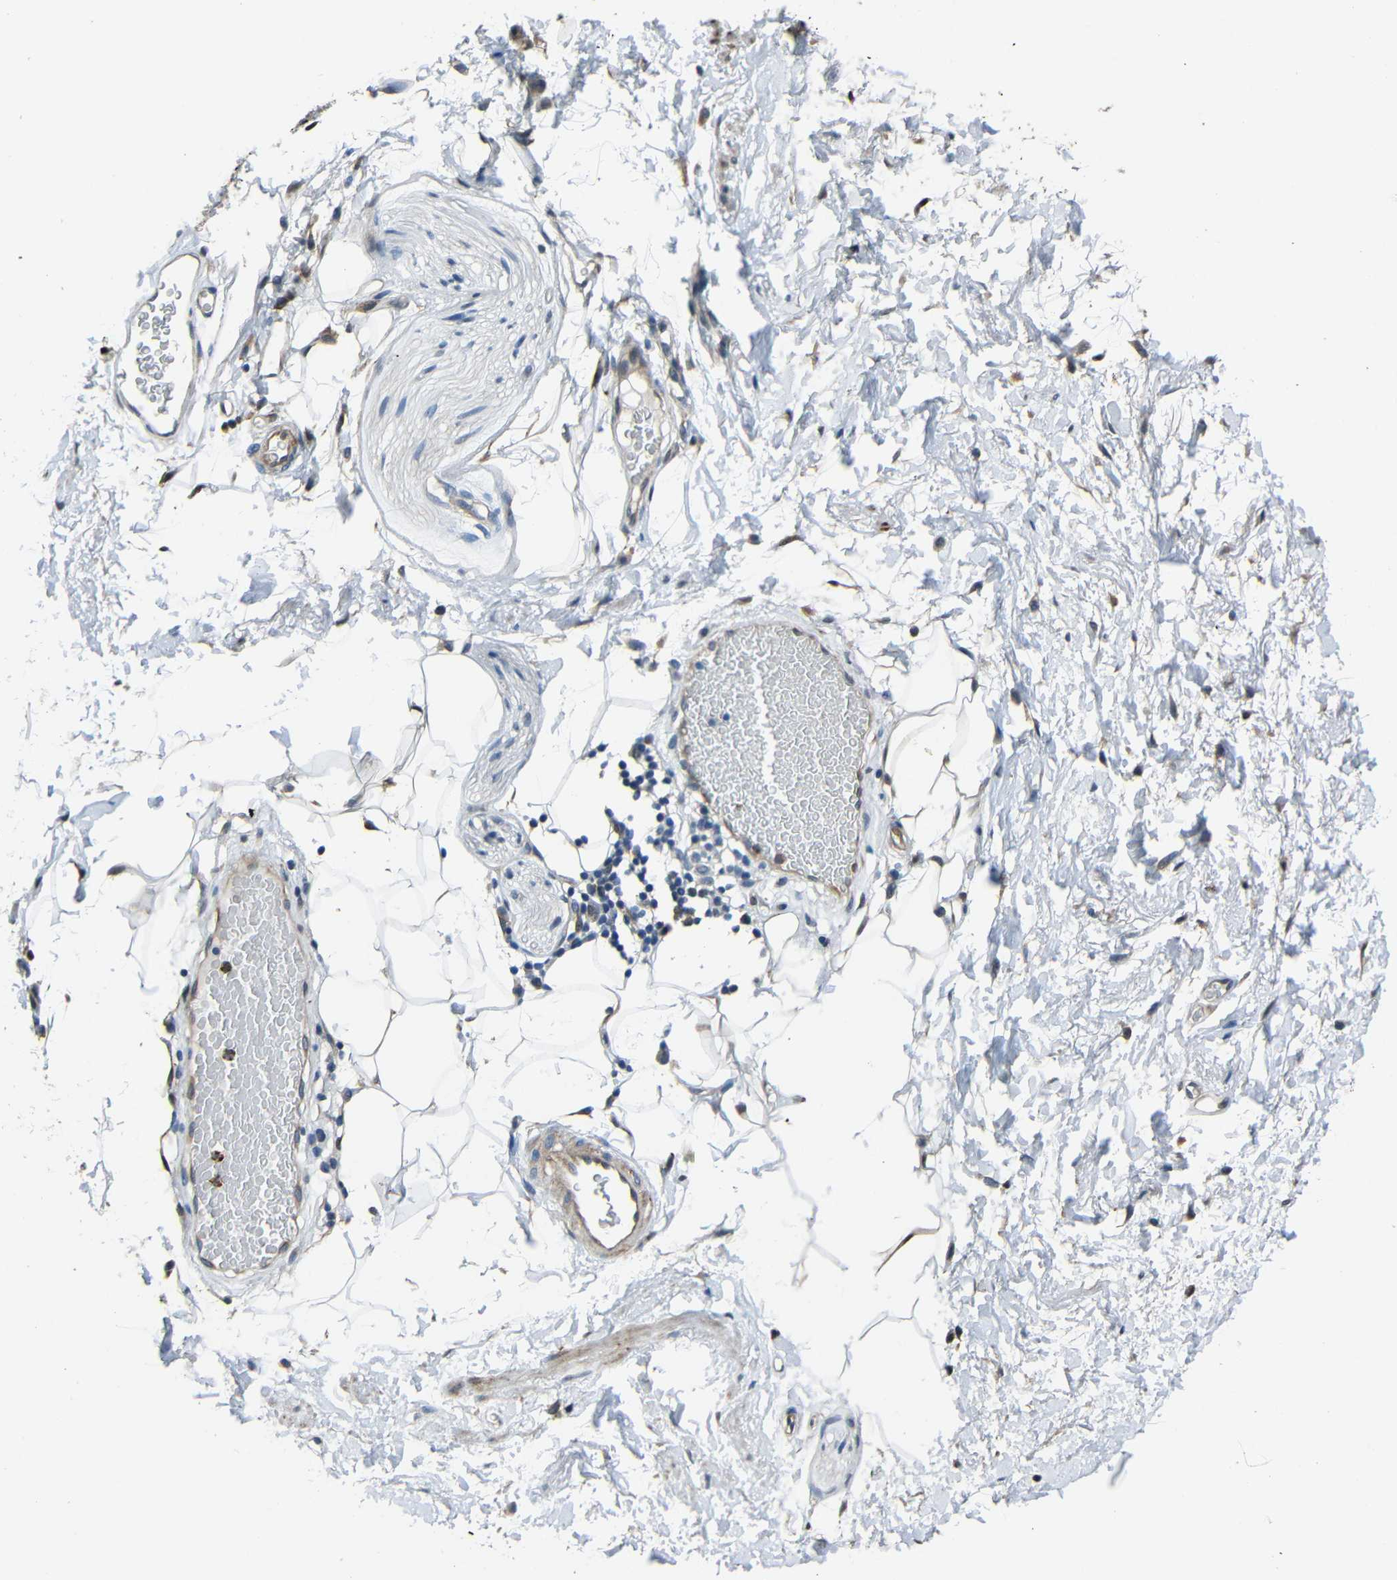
{"staining": {"intensity": "negative", "quantity": "none", "location": "none"}, "tissue": "adipose tissue", "cell_type": "Adipocytes", "image_type": "normal", "snomed": [{"axis": "morphology", "description": "Normal tissue, NOS"}, {"axis": "topography", "description": "Soft tissue"}, {"axis": "topography", "description": "Peripheral nerve tissue"}], "caption": "Immunohistochemistry histopathology image of unremarkable human adipose tissue stained for a protein (brown), which displays no staining in adipocytes.", "gene": "STBD1", "patient": {"sex": "female", "age": 71}}